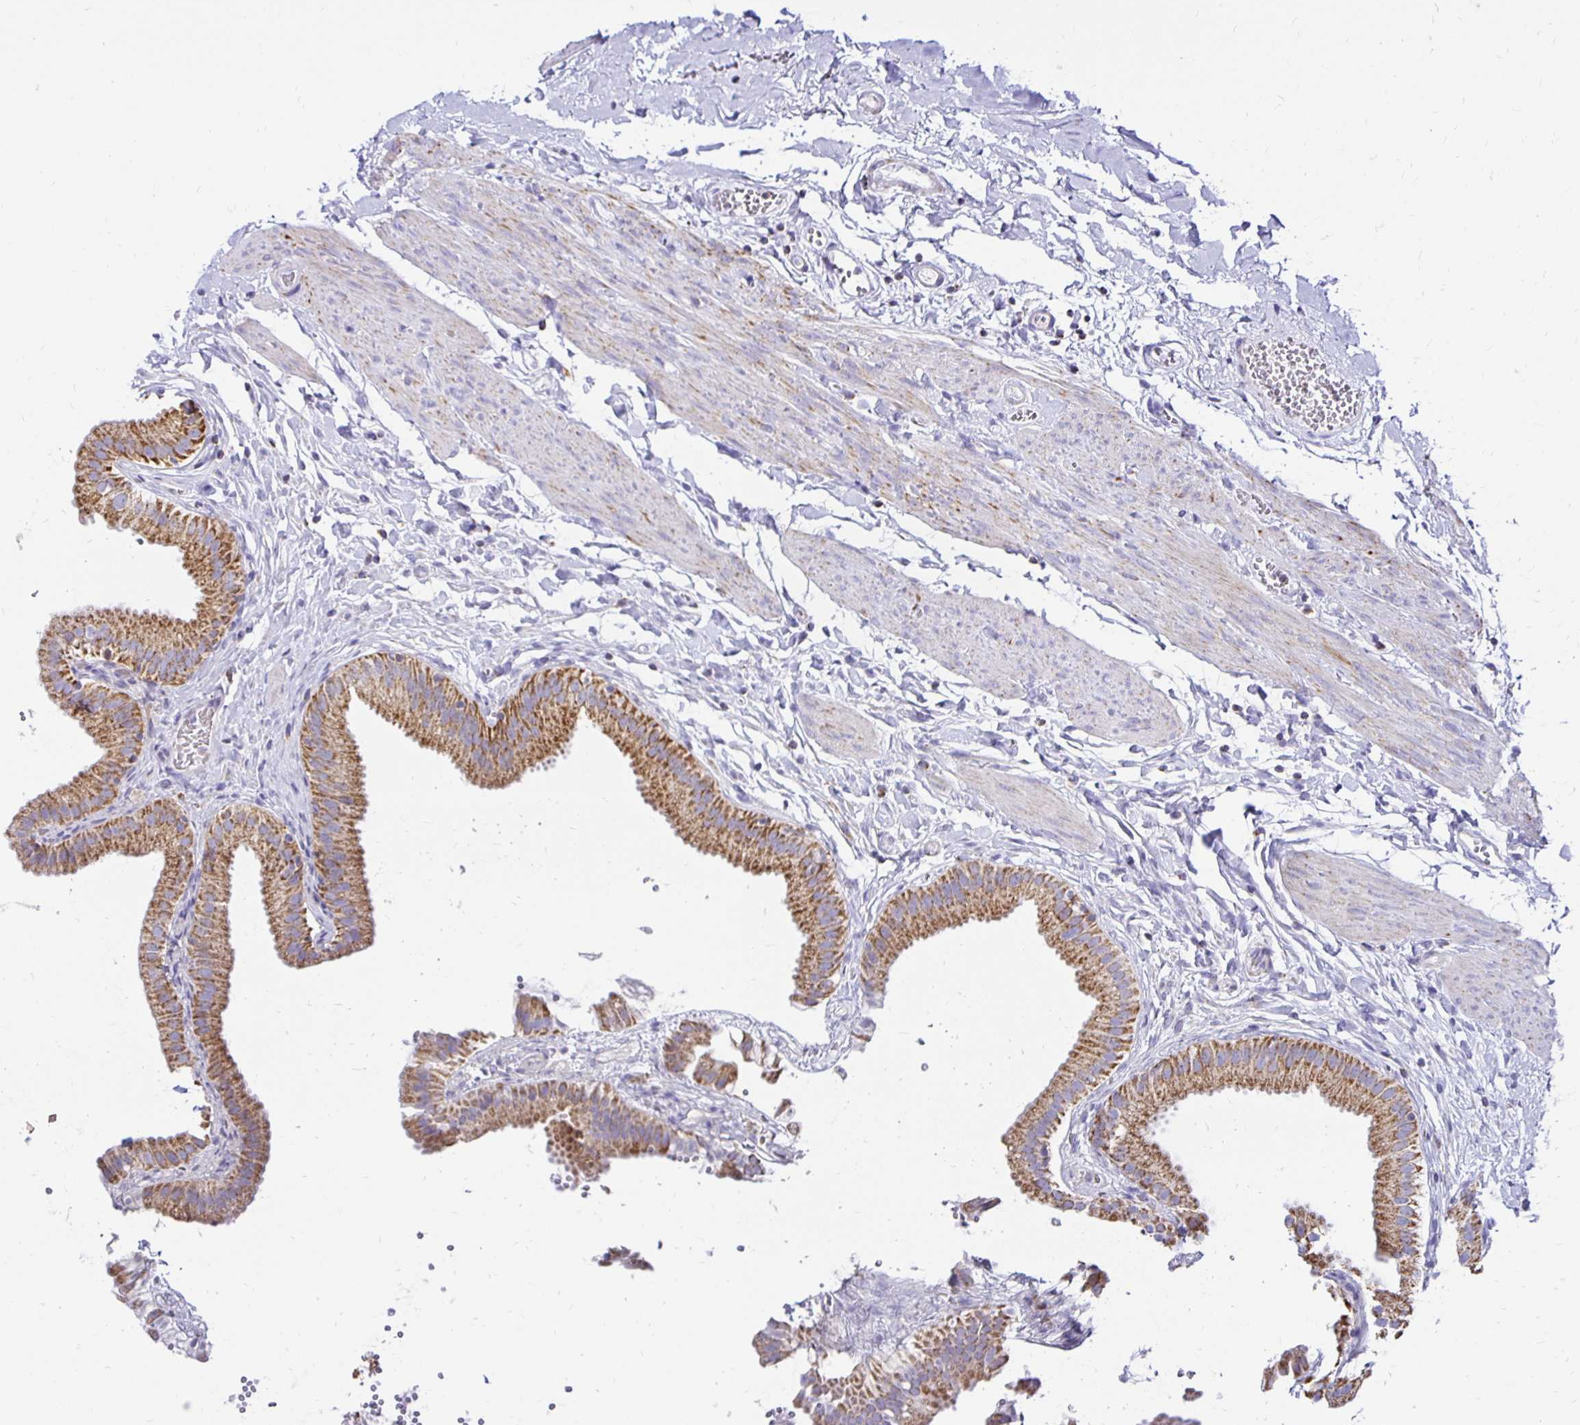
{"staining": {"intensity": "moderate", "quantity": ">75%", "location": "cytoplasmic/membranous"}, "tissue": "gallbladder", "cell_type": "Glandular cells", "image_type": "normal", "snomed": [{"axis": "morphology", "description": "Normal tissue, NOS"}, {"axis": "topography", "description": "Gallbladder"}], "caption": "Immunohistochemical staining of normal human gallbladder reveals moderate cytoplasmic/membranous protein positivity in about >75% of glandular cells.", "gene": "PLAAT2", "patient": {"sex": "female", "age": 63}}